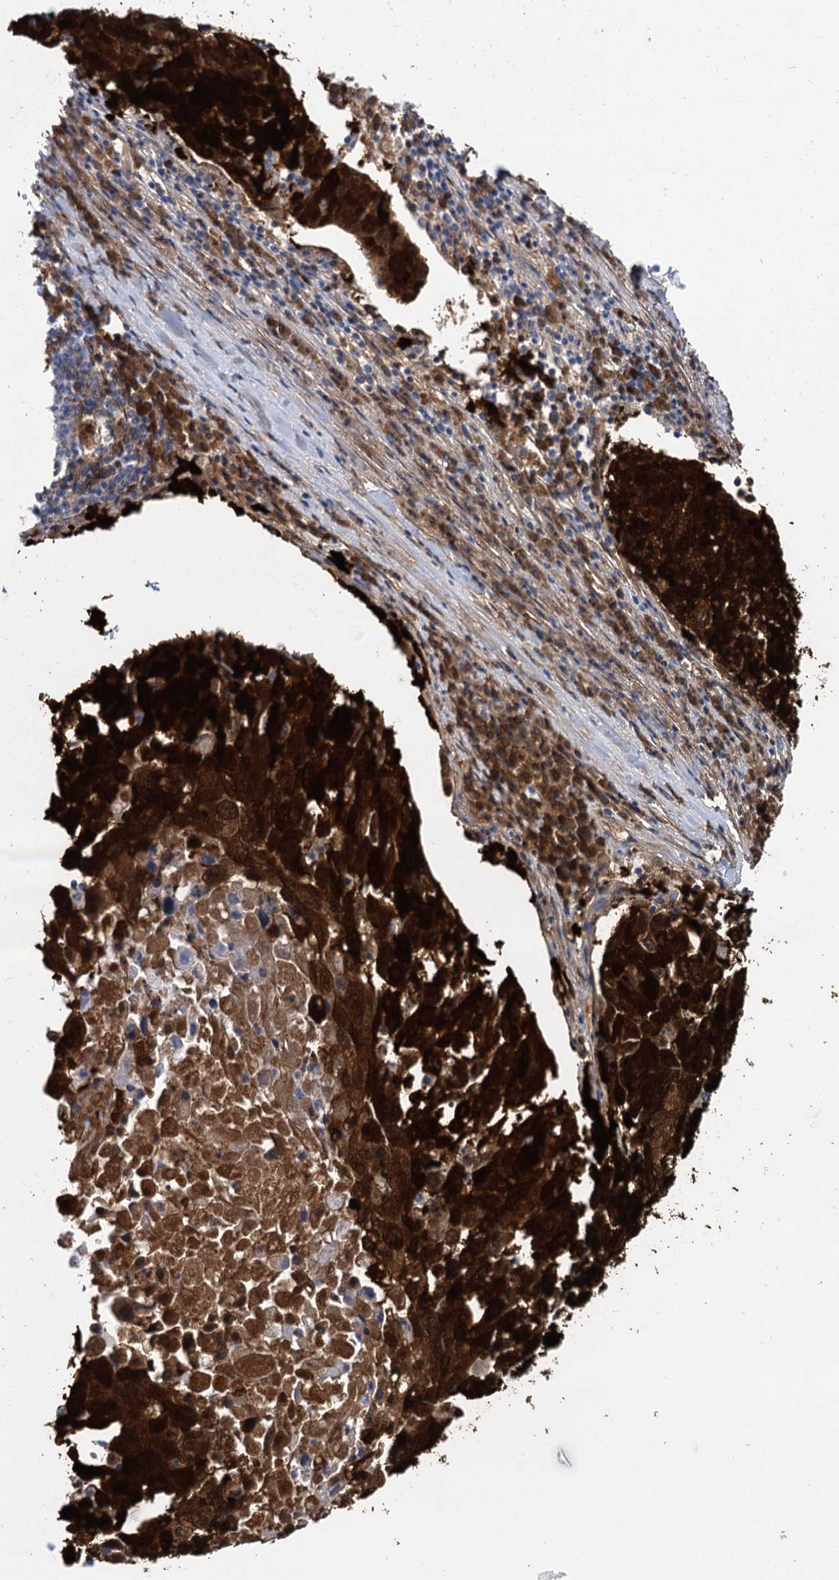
{"staining": {"intensity": "strong", "quantity": ">75%", "location": "cytoplasmic/membranous"}, "tissue": "lung cancer", "cell_type": "Tumor cells", "image_type": "cancer", "snomed": [{"axis": "morphology", "description": "Squamous cell carcinoma, NOS"}, {"axis": "topography", "description": "Lung"}], "caption": "Protein staining of lung squamous cell carcinoma tissue displays strong cytoplasmic/membranous positivity in about >75% of tumor cells.", "gene": "GSTM3", "patient": {"sex": "male", "age": 65}}